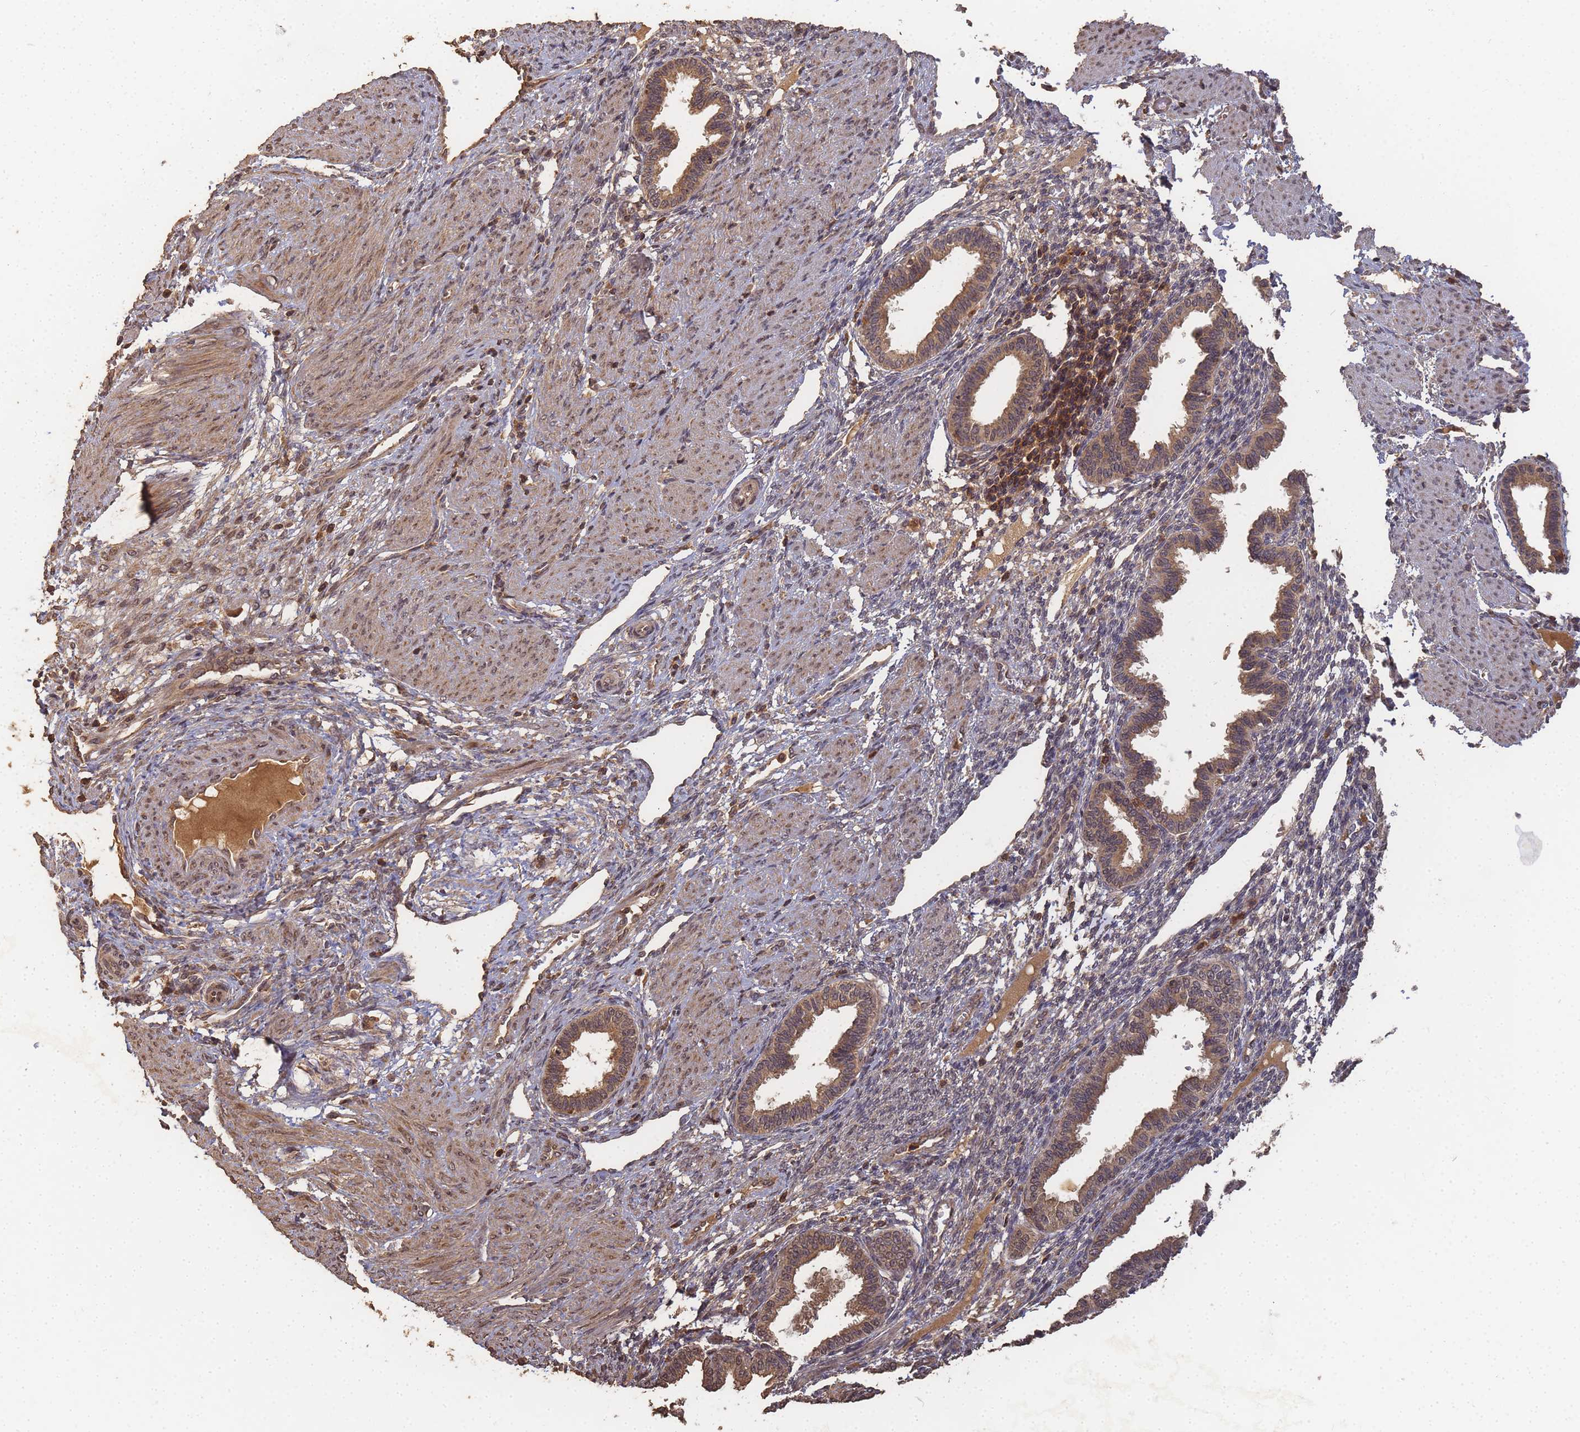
{"staining": {"intensity": "moderate", "quantity": "25%-75%", "location": "cytoplasmic/membranous"}, "tissue": "endometrium", "cell_type": "Cells in endometrial stroma", "image_type": "normal", "snomed": [{"axis": "morphology", "description": "Normal tissue, NOS"}, {"axis": "topography", "description": "Endometrium"}], "caption": "Protein staining exhibits moderate cytoplasmic/membranous expression in approximately 25%-75% of cells in endometrial stroma in normal endometrium. The staining was performed using DAB (3,3'-diaminobenzidine) to visualize the protein expression in brown, while the nuclei were stained in blue with hematoxylin (Magnification: 20x).", "gene": "ALKBH1", "patient": {"sex": "female", "age": 33}}